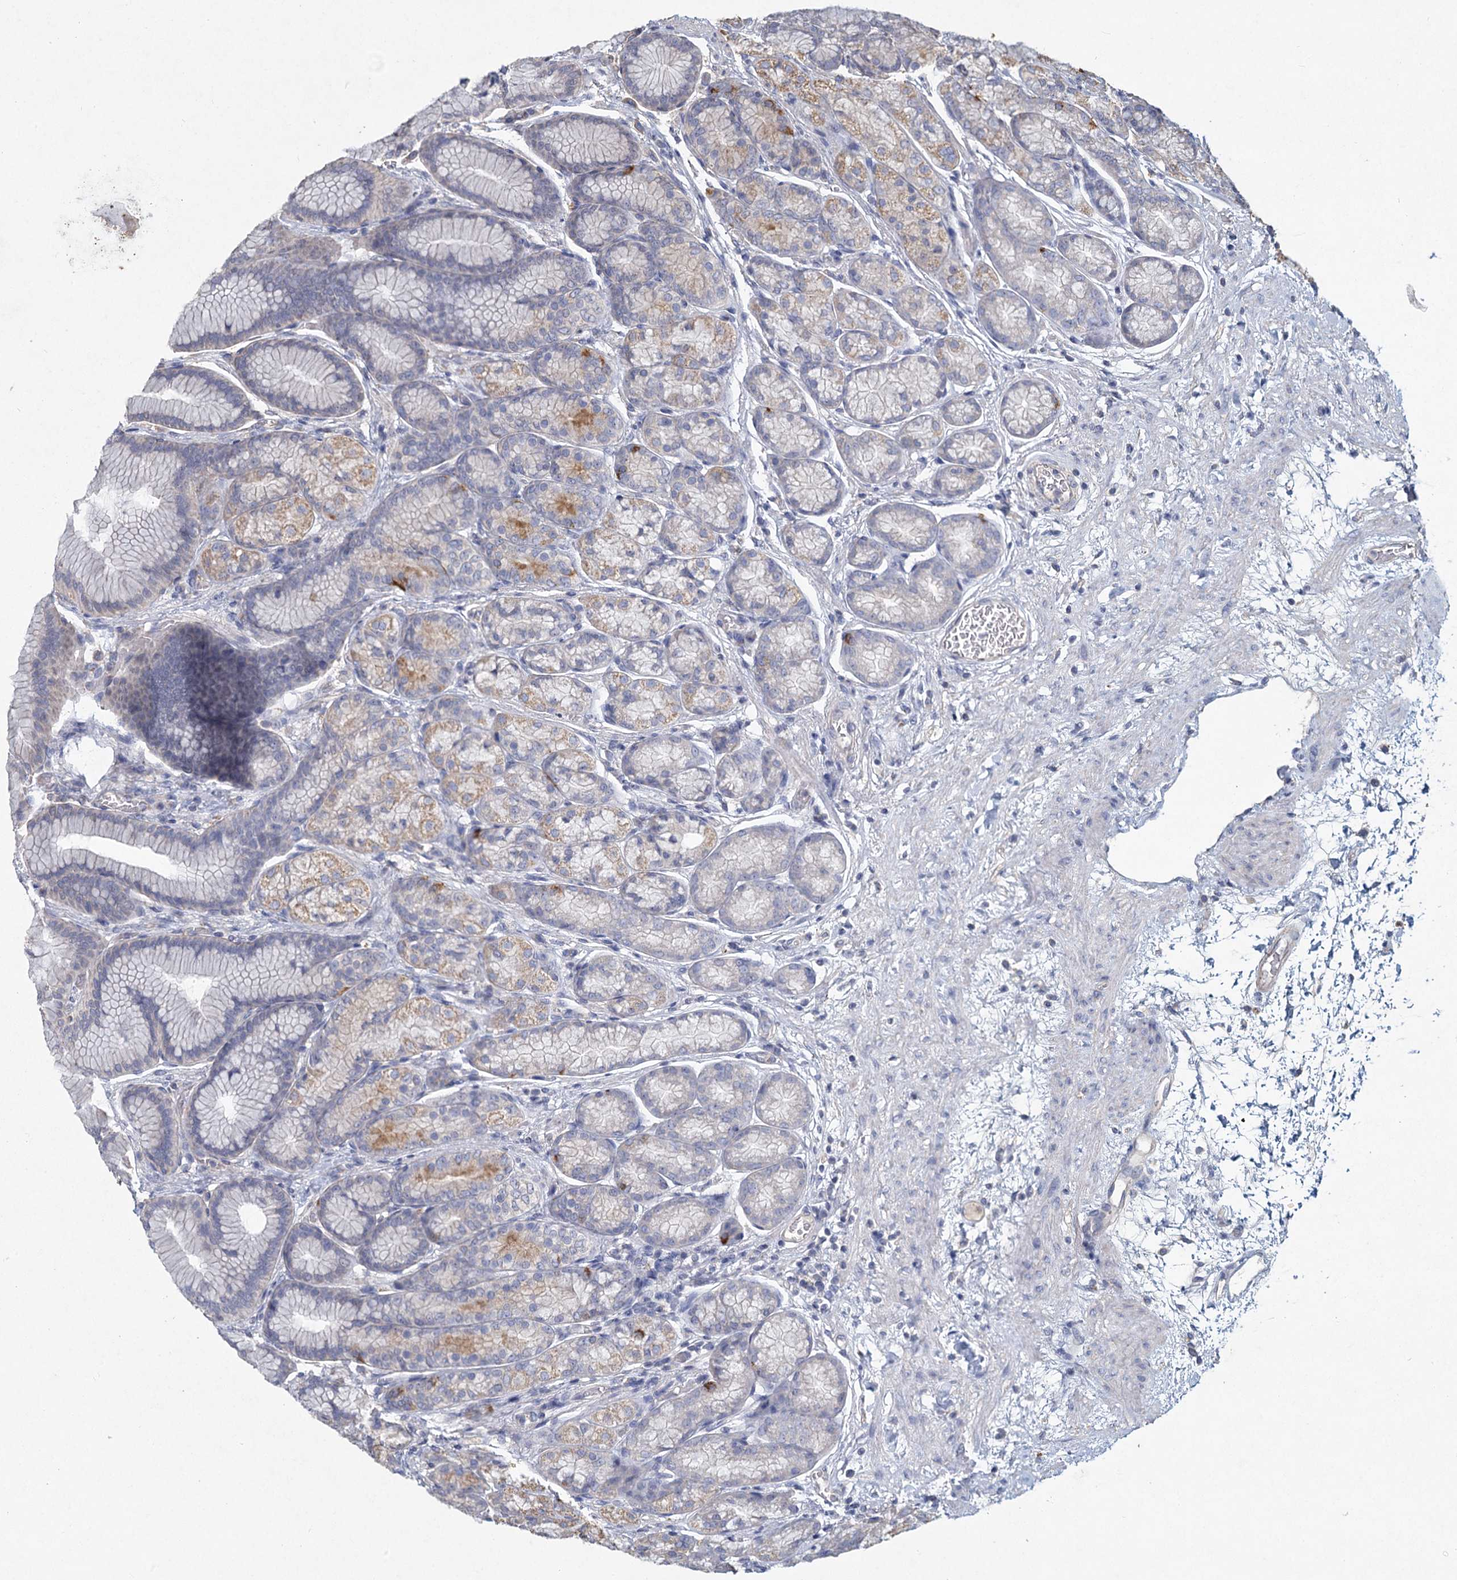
{"staining": {"intensity": "moderate", "quantity": "<25%", "location": "cytoplasmic/membranous"}, "tissue": "stomach", "cell_type": "Glandular cells", "image_type": "normal", "snomed": [{"axis": "morphology", "description": "Normal tissue, NOS"}, {"axis": "morphology", "description": "Adenocarcinoma, NOS"}, {"axis": "morphology", "description": "Adenocarcinoma, High grade"}, {"axis": "topography", "description": "Stomach, upper"}, {"axis": "topography", "description": "Stomach"}], "caption": "Brown immunohistochemical staining in benign stomach displays moderate cytoplasmic/membranous positivity in about <25% of glandular cells.", "gene": "HES2", "patient": {"sex": "female", "age": 65}}